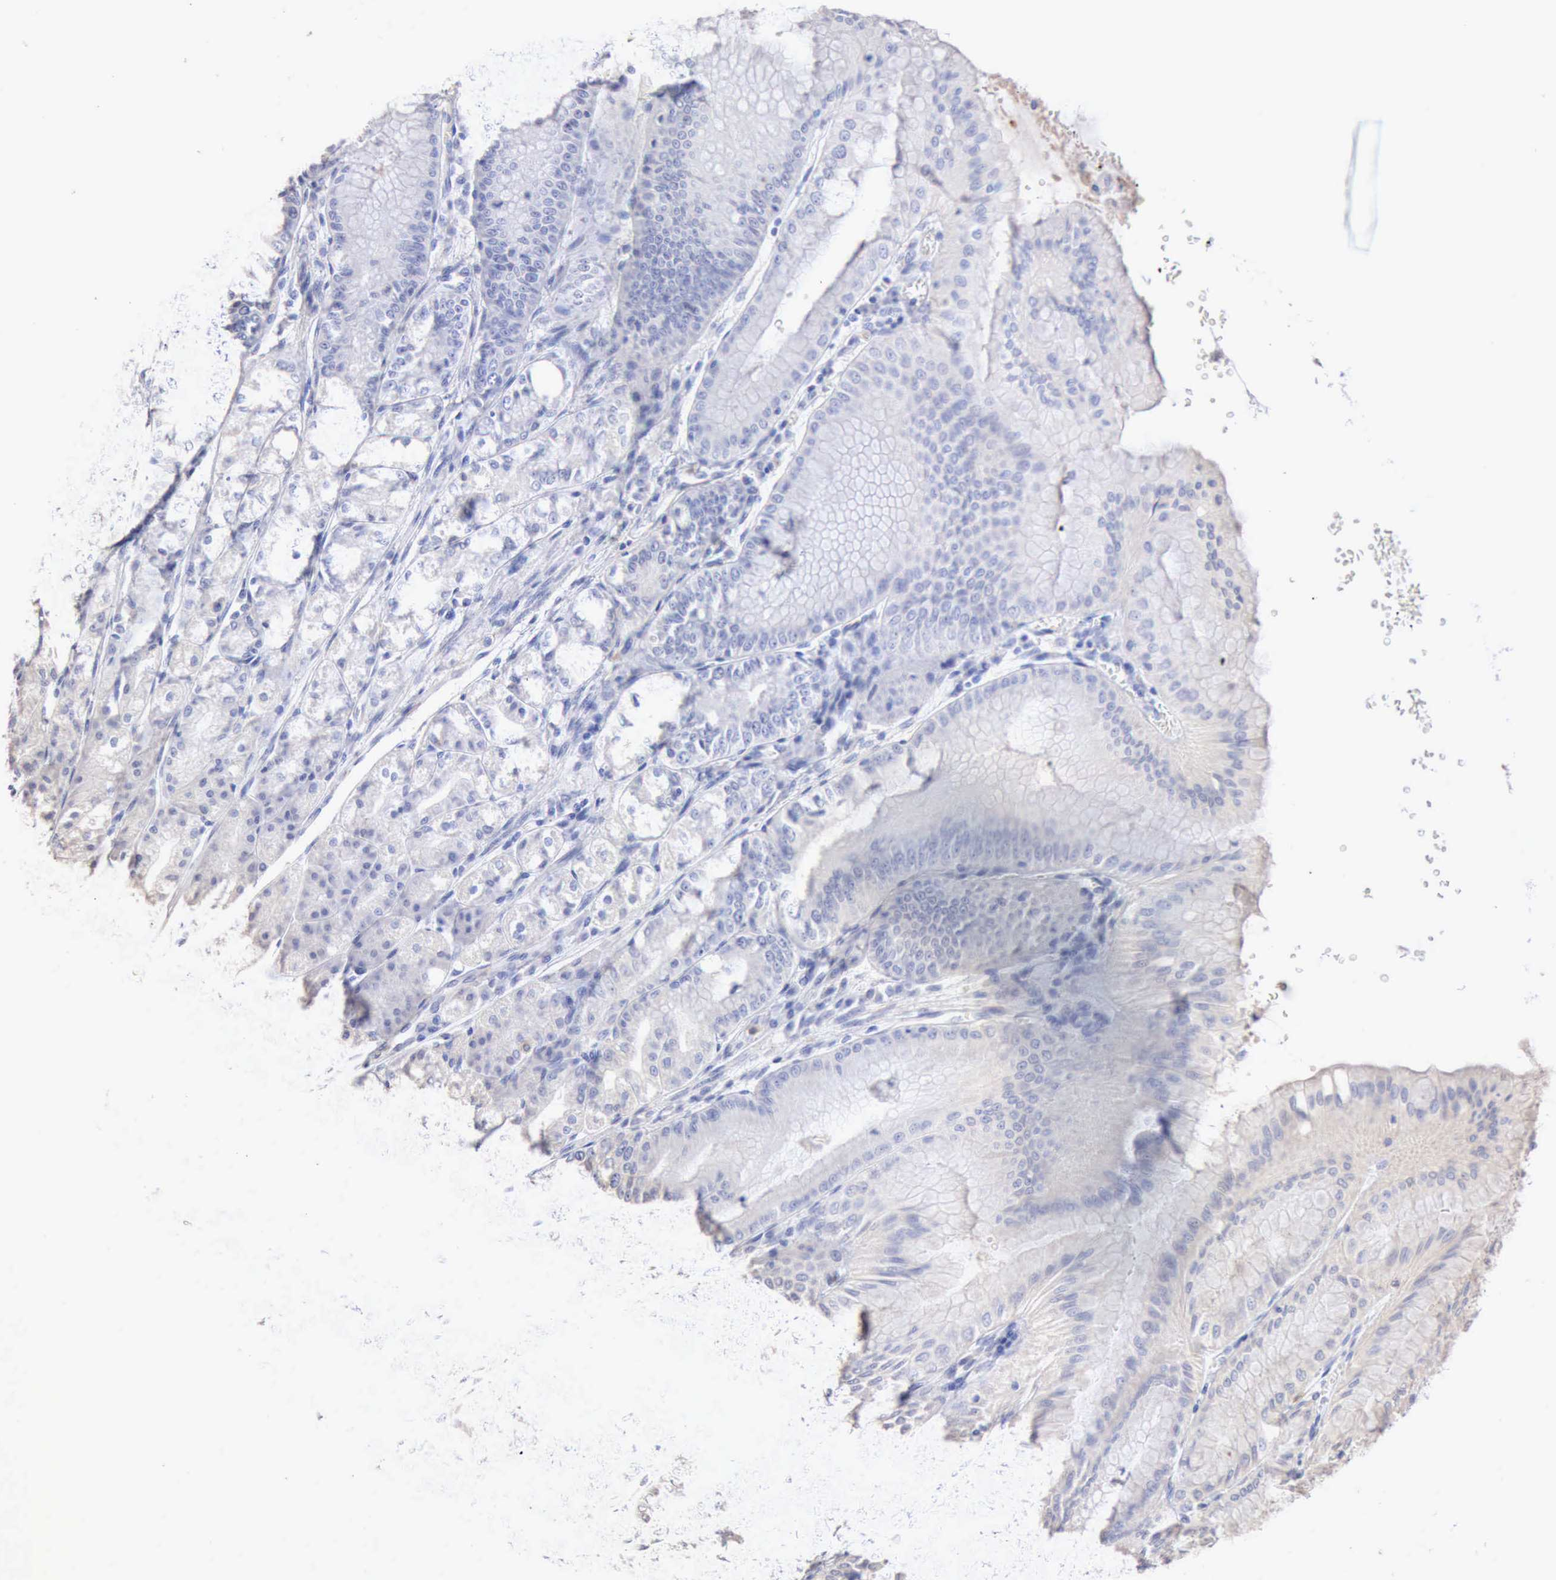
{"staining": {"intensity": "negative", "quantity": "none", "location": "none"}, "tissue": "stomach", "cell_type": "Glandular cells", "image_type": "normal", "snomed": [{"axis": "morphology", "description": "Normal tissue, NOS"}, {"axis": "topography", "description": "Stomach, lower"}], "caption": "Immunohistochemical staining of unremarkable stomach exhibits no significant staining in glandular cells.", "gene": "KRT6B", "patient": {"sex": "male", "age": 71}}